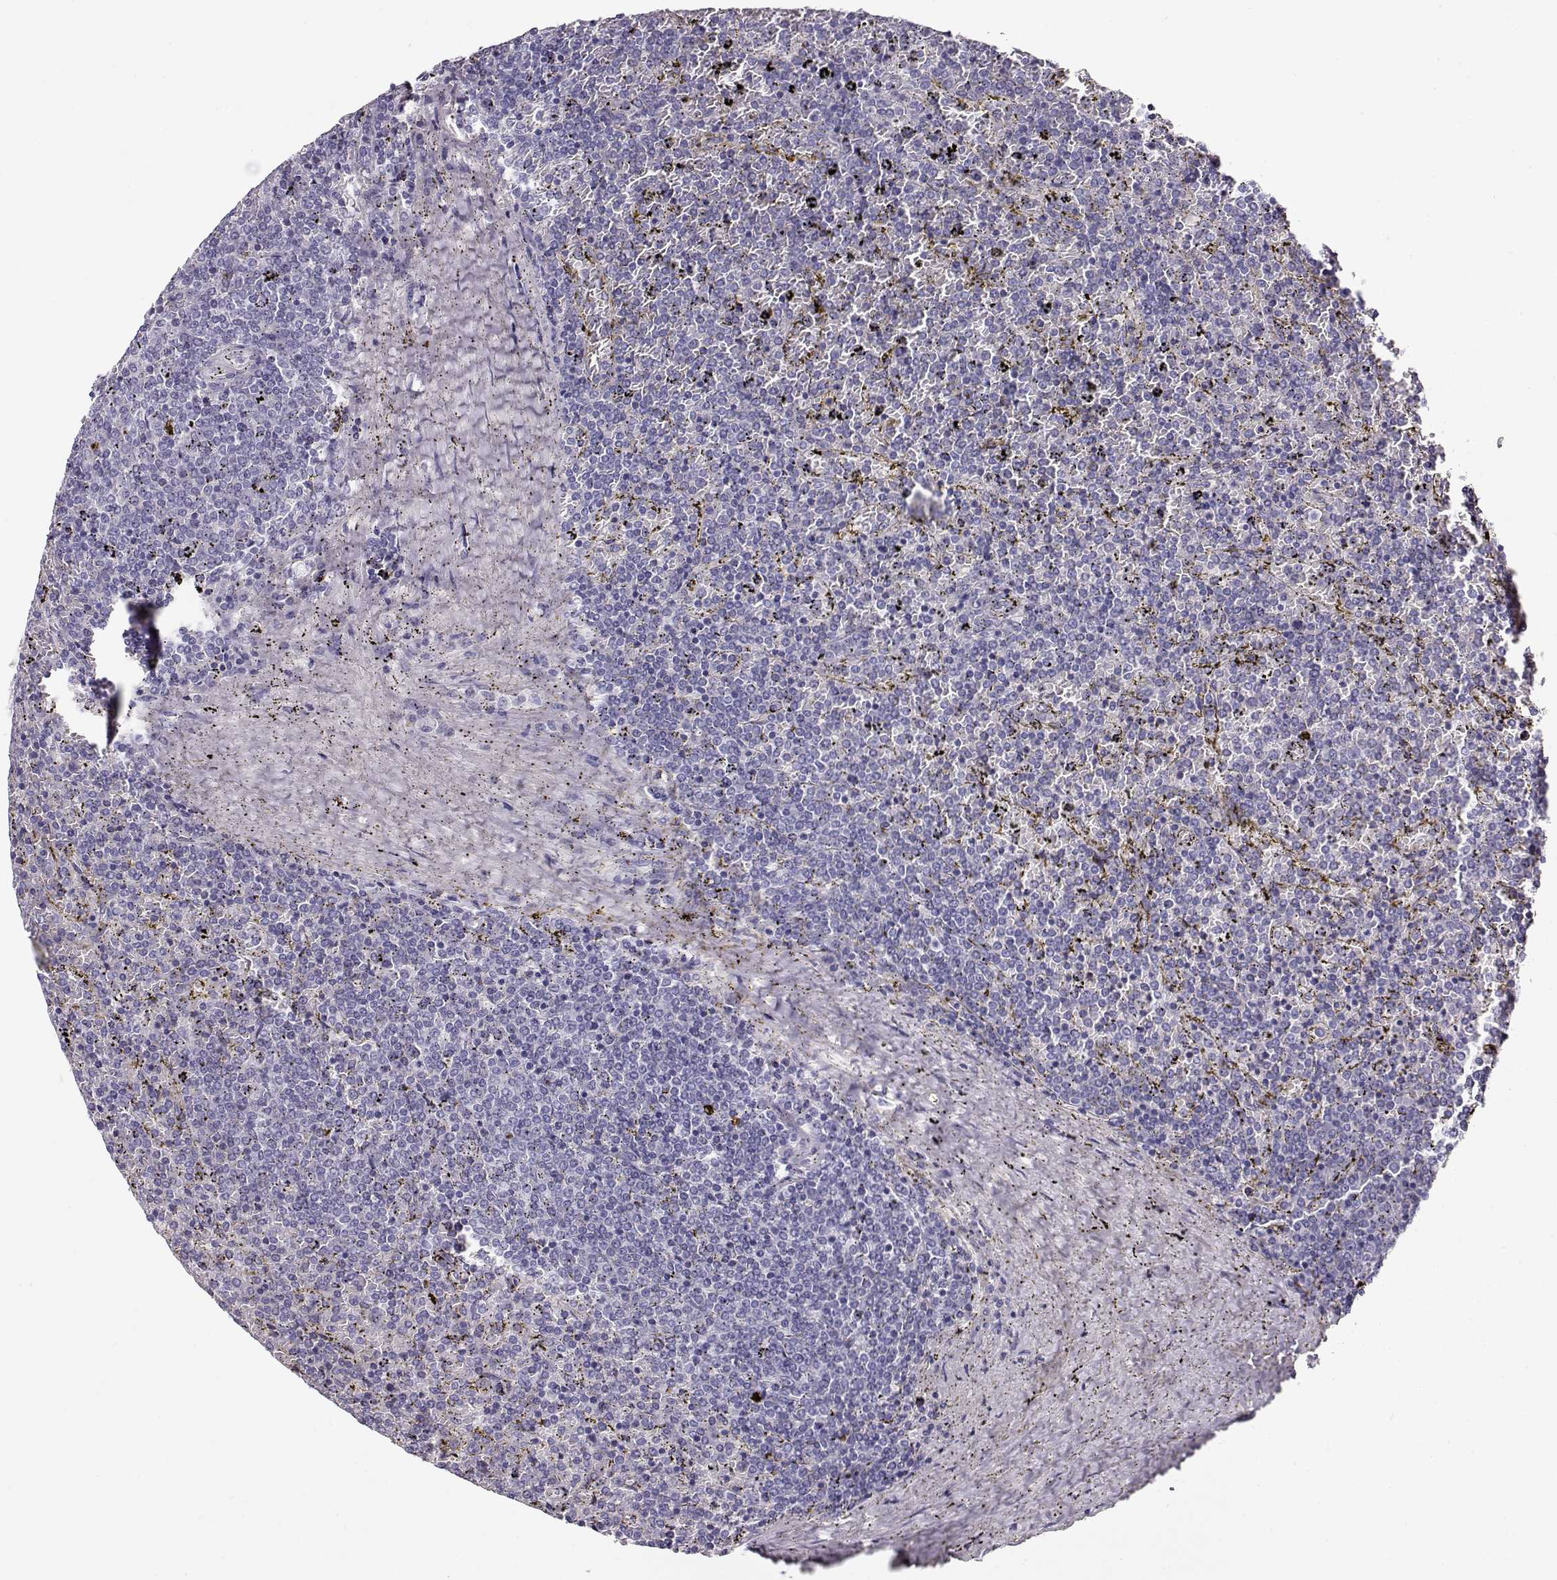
{"staining": {"intensity": "negative", "quantity": "none", "location": "none"}, "tissue": "lymphoma", "cell_type": "Tumor cells", "image_type": "cancer", "snomed": [{"axis": "morphology", "description": "Malignant lymphoma, non-Hodgkin's type, Low grade"}, {"axis": "topography", "description": "Spleen"}], "caption": "IHC photomicrograph of neoplastic tissue: lymphoma stained with DAB (3,3'-diaminobenzidine) demonstrates no significant protein expression in tumor cells.", "gene": "ACTN2", "patient": {"sex": "female", "age": 77}}